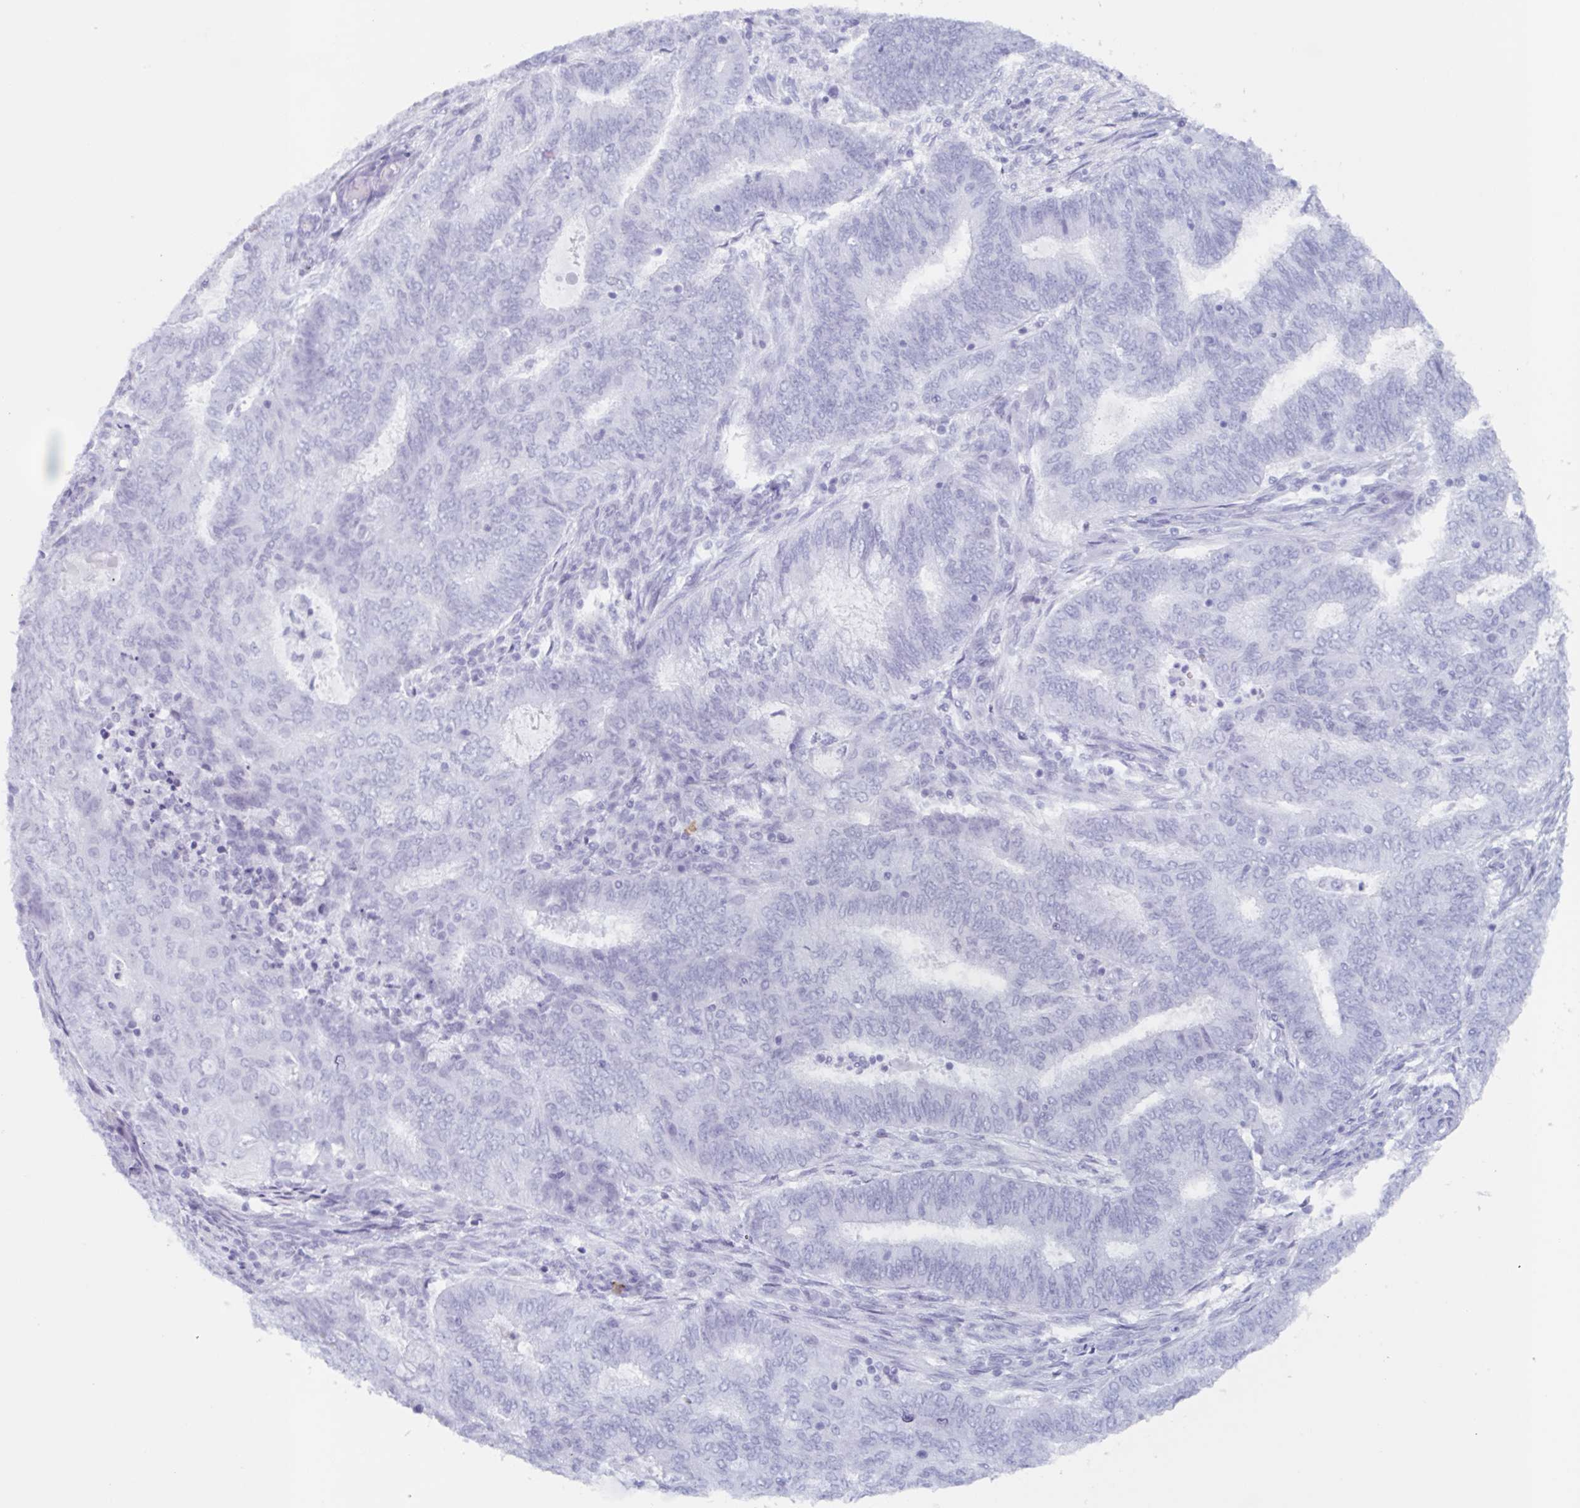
{"staining": {"intensity": "negative", "quantity": "none", "location": "none"}, "tissue": "endometrial cancer", "cell_type": "Tumor cells", "image_type": "cancer", "snomed": [{"axis": "morphology", "description": "Adenocarcinoma, NOS"}, {"axis": "topography", "description": "Endometrium"}], "caption": "A histopathology image of human endometrial cancer (adenocarcinoma) is negative for staining in tumor cells. Nuclei are stained in blue.", "gene": "ZFP64", "patient": {"sex": "female", "age": 62}}